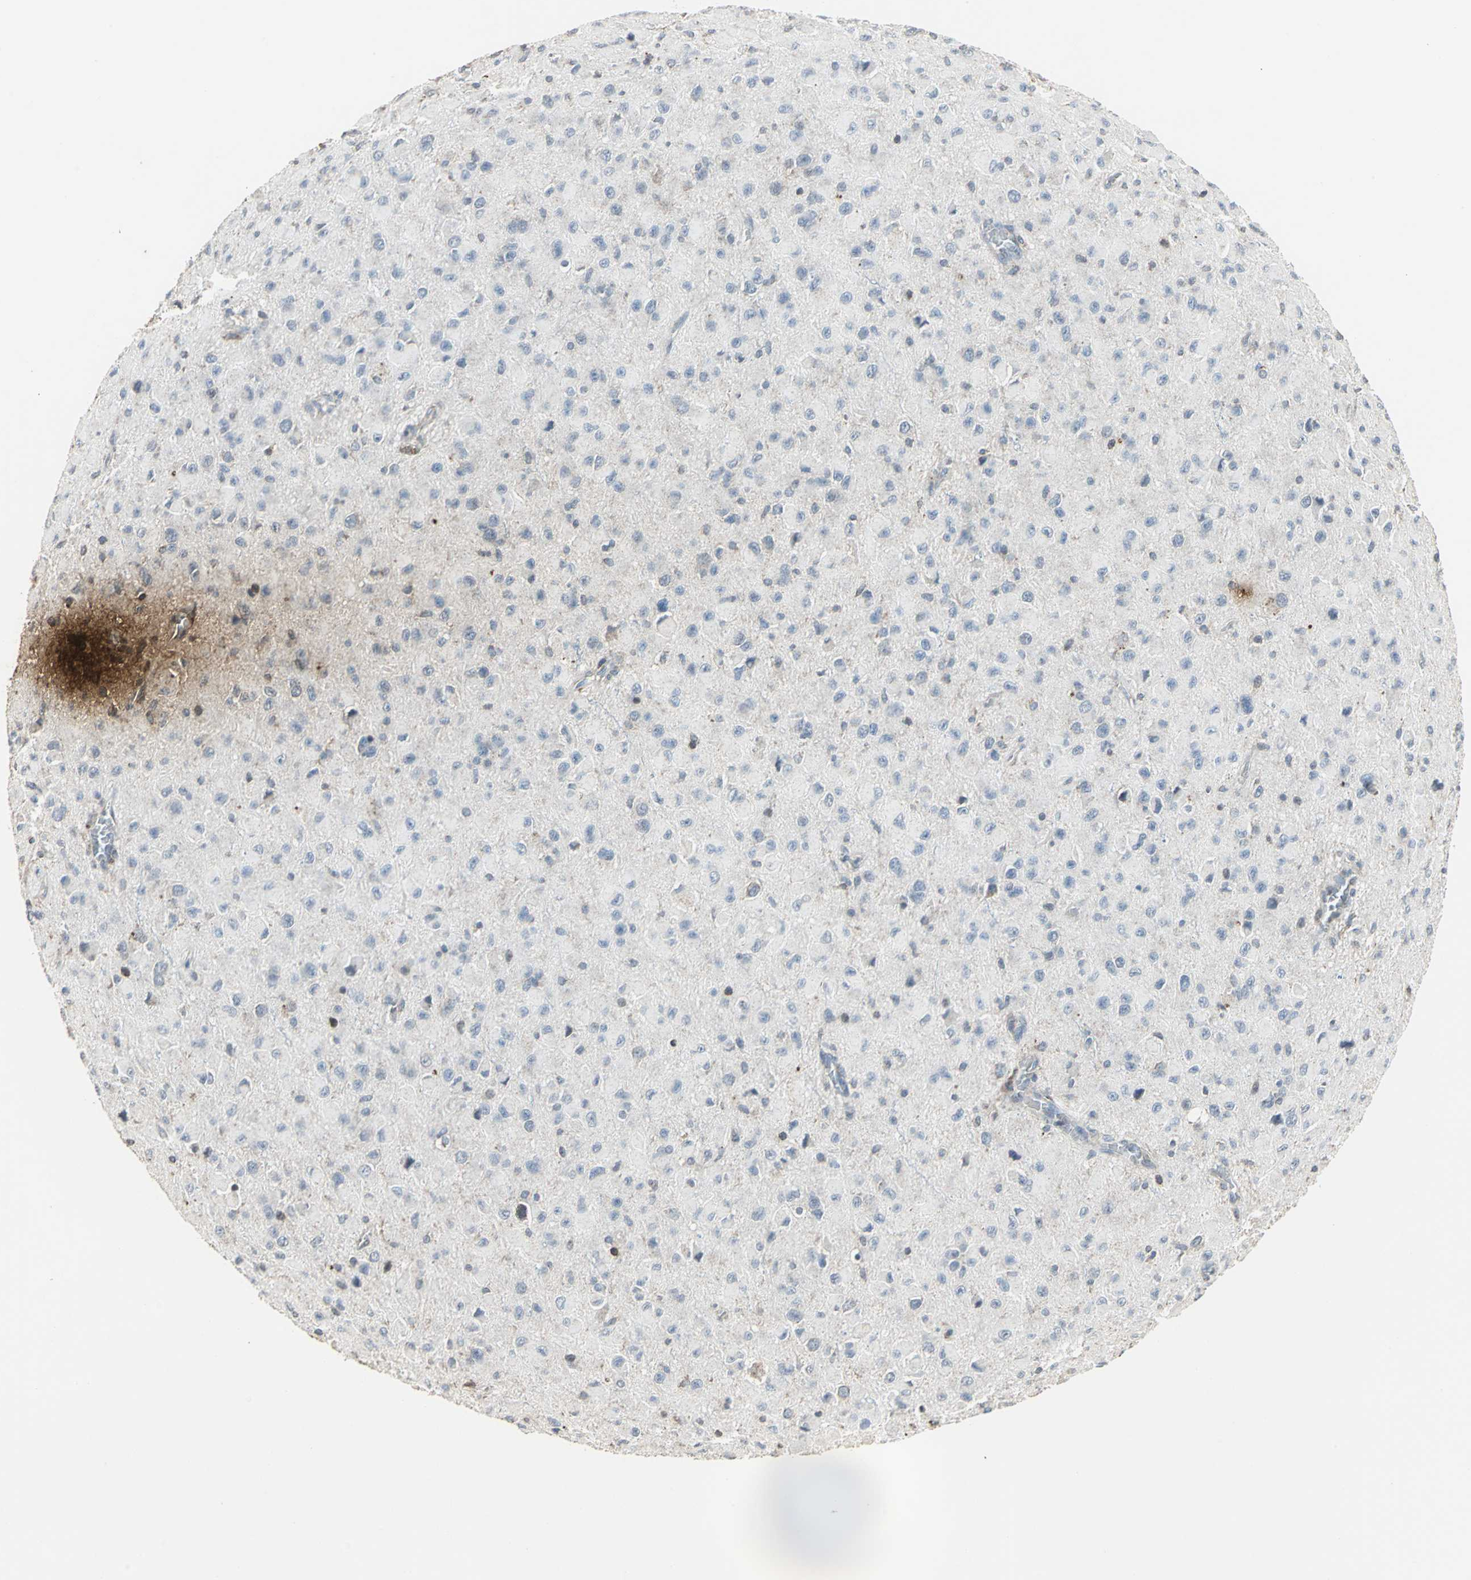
{"staining": {"intensity": "weak", "quantity": "25%-75%", "location": "cytoplasmic/membranous"}, "tissue": "glioma", "cell_type": "Tumor cells", "image_type": "cancer", "snomed": [{"axis": "morphology", "description": "Glioma, malignant, Low grade"}, {"axis": "topography", "description": "Brain"}], "caption": "A high-resolution micrograph shows immunohistochemistry (IHC) staining of malignant low-grade glioma, which shows weak cytoplasmic/membranous expression in about 25%-75% of tumor cells.", "gene": "DNAJB4", "patient": {"sex": "male", "age": 42}}